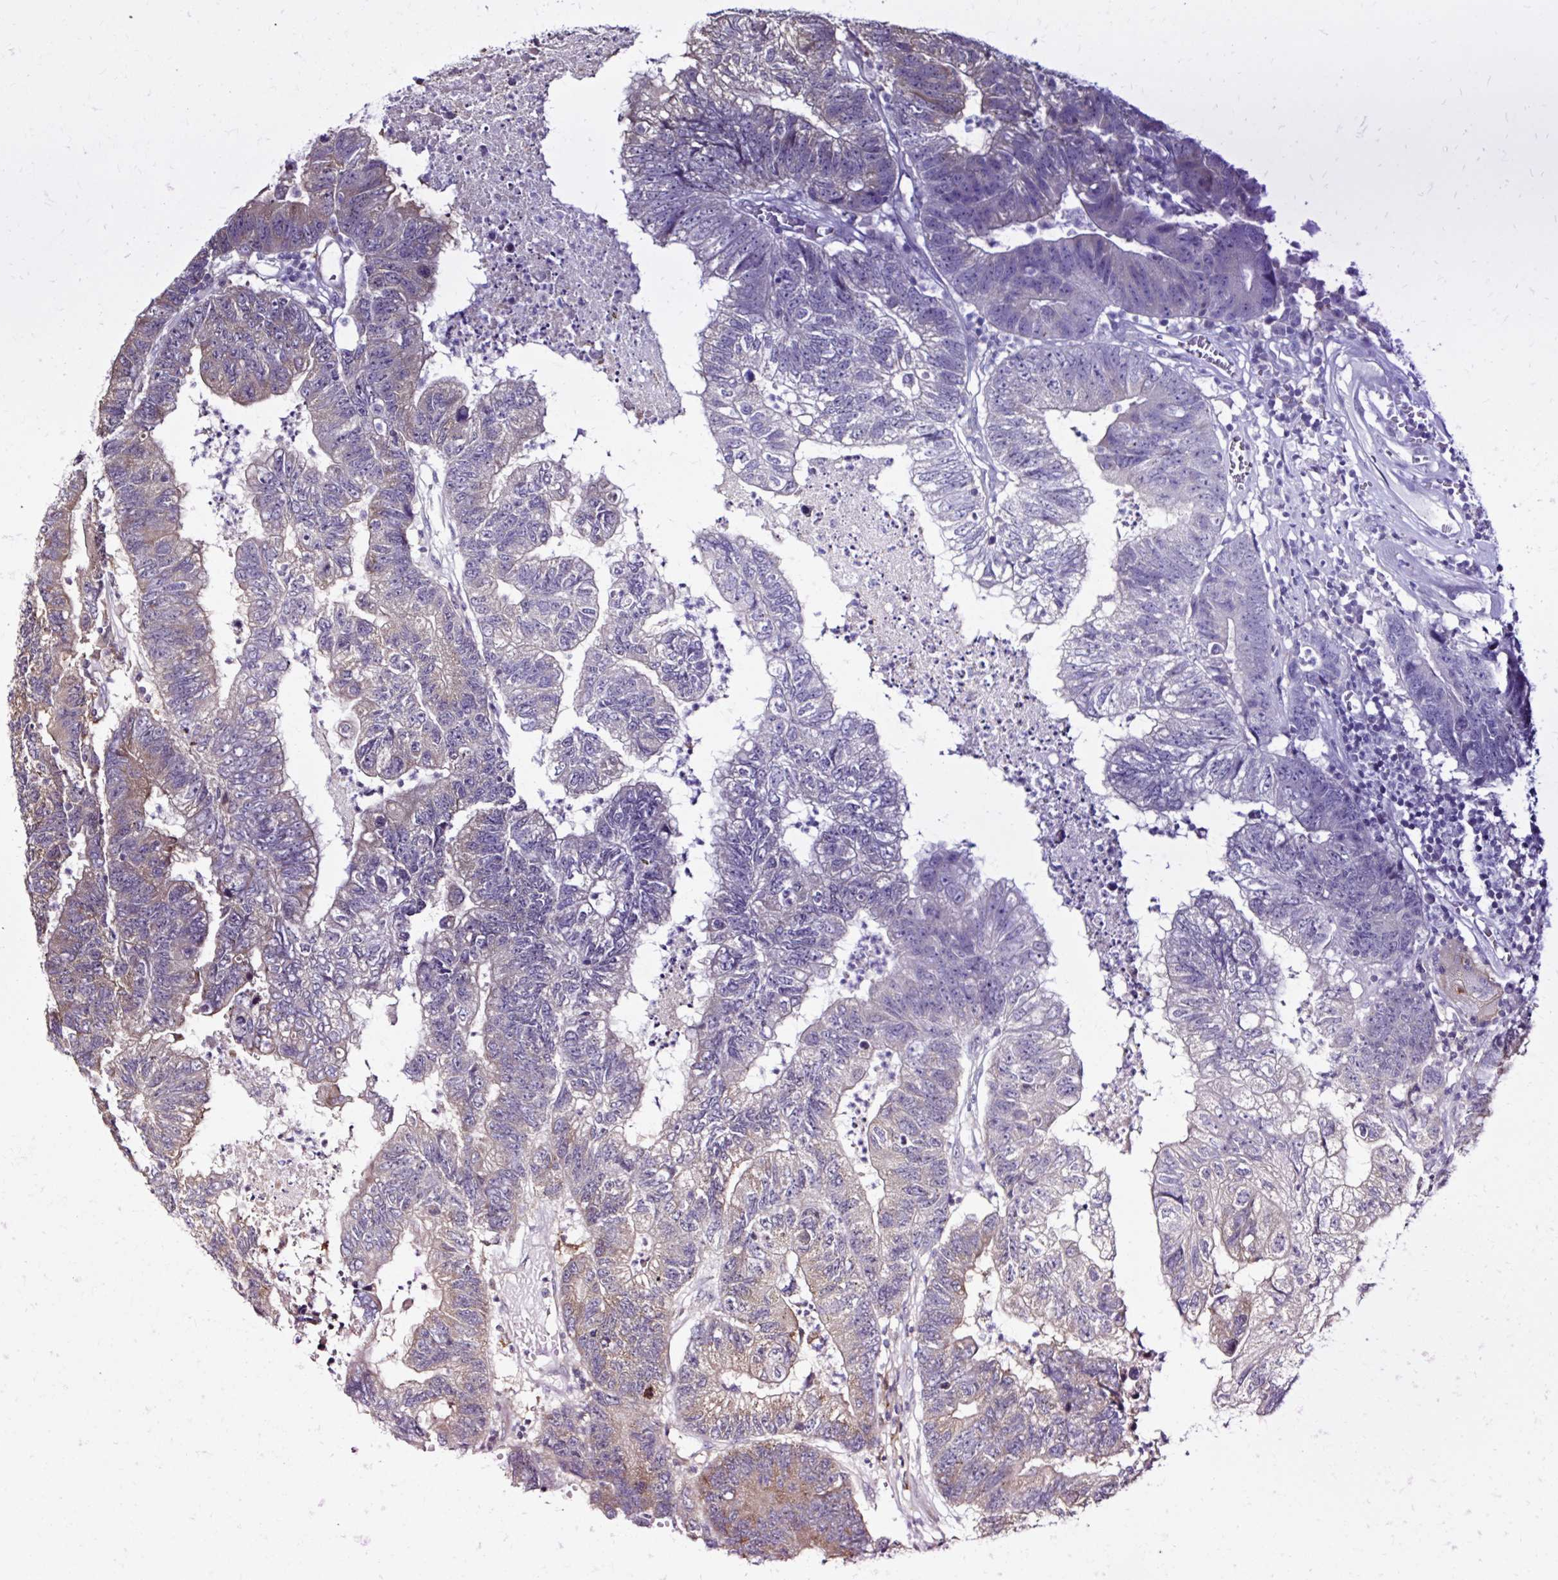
{"staining": {"intensity": "moderate", "quantity": "<25%", "location": "cytoplasmic/membranous"}, "tissue": "colorectal cancer", "cell_type": "Tumor cells", "image_type": "cancer", "snomed": [{"axis": "morphology", "description": "Adenocarcinoma, NOS"}, {"axis": "topography", "description": "Colon"}], "caption": "IHC image of adenocarcinoma (colorectal) stained for a protein (brown), which displays low levels of moderate cytoplasmic/membranous positivity in about <25% of tumor cells.", "gene": "GEMIN2", "patient": {"sex": "female", "age": 48}}